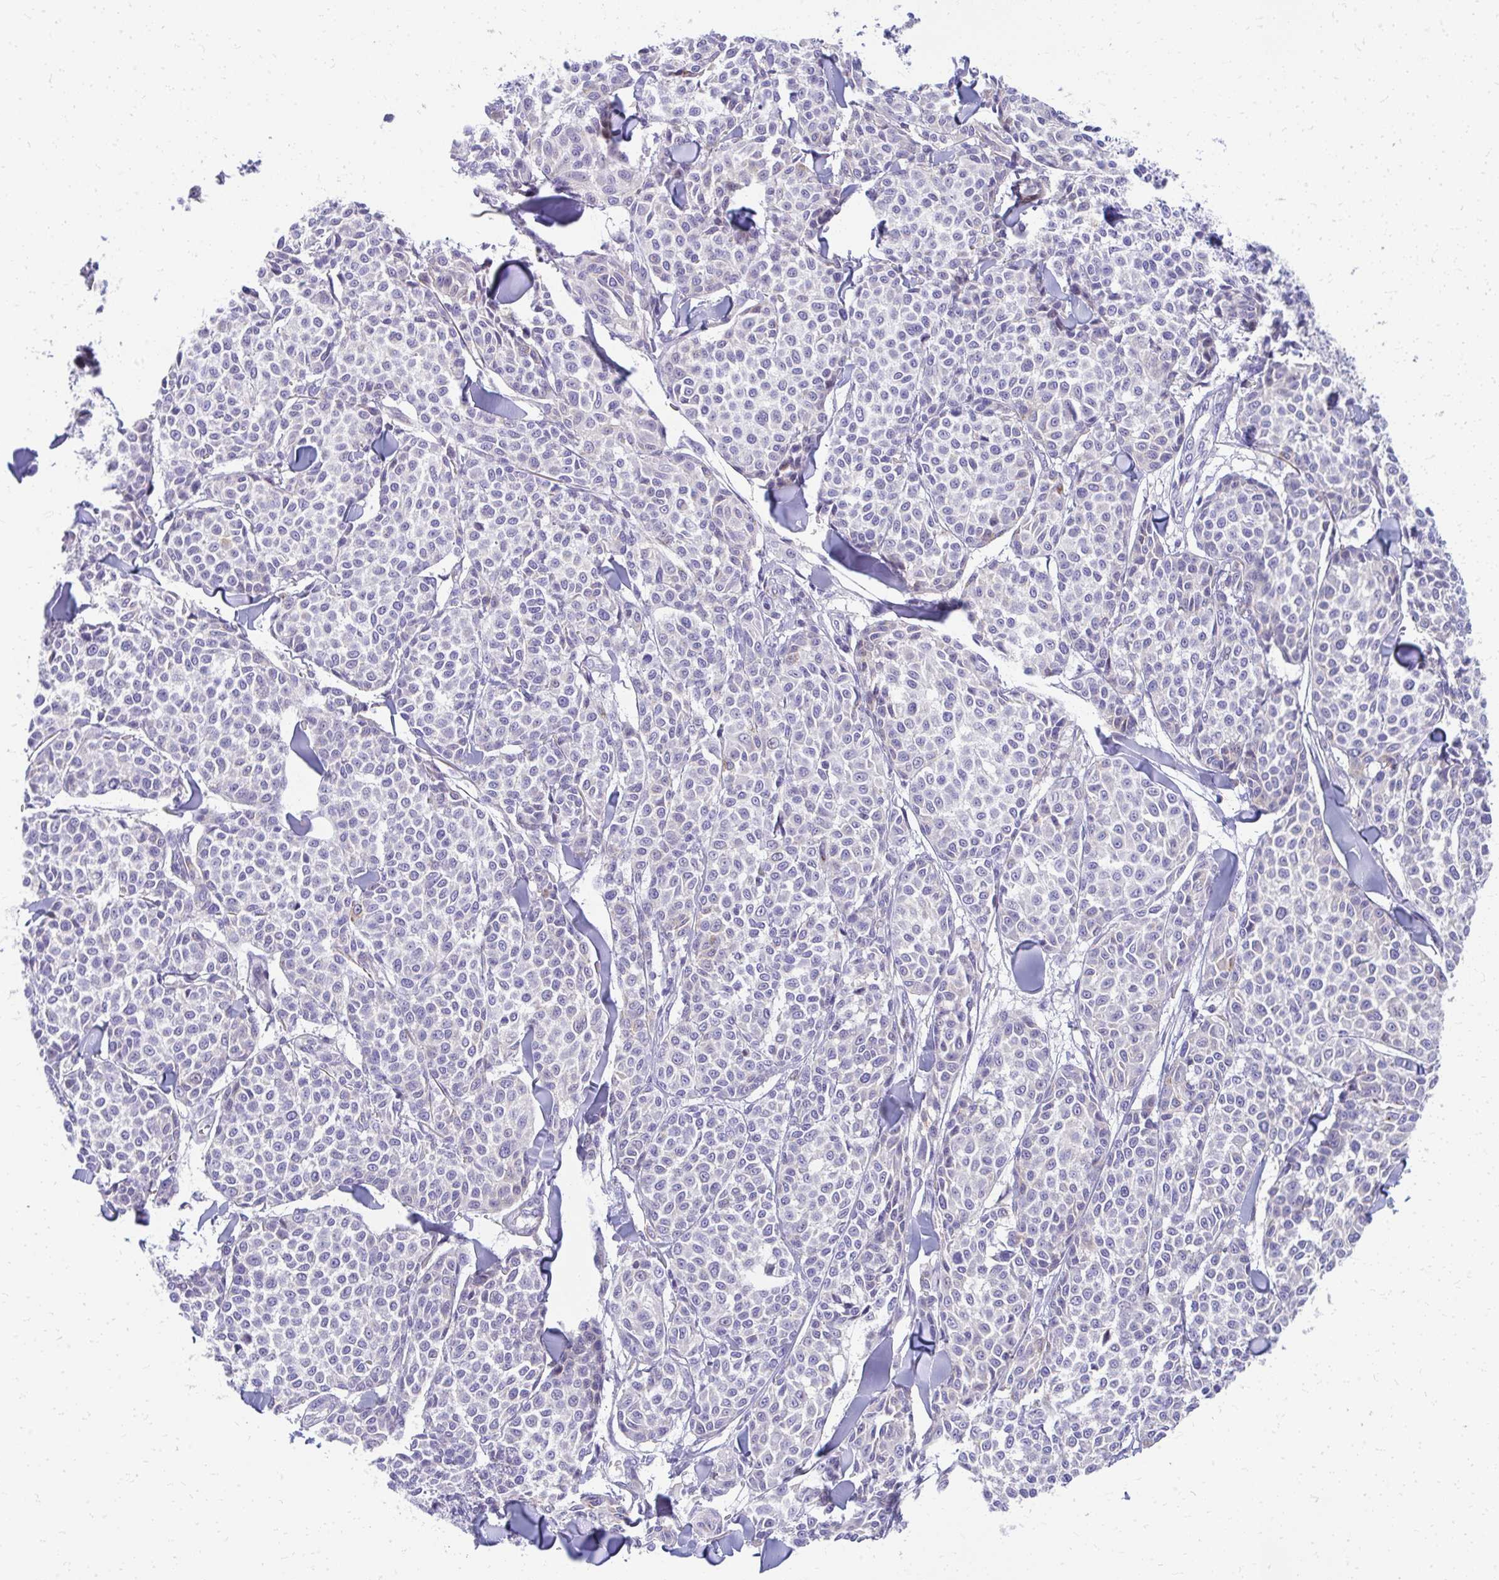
{"staining": {"intensity": "negative", "quantity": "none", "location": "none"}, "tissue": "melanoma", "cell_type": "Tumor cells", "image_type": "cancer", "snomed": [{"axis": "morphology", "description": "Malignant melanoma, NOS"}, {"axis": "topography", "description": "Skin"}], "caption": "Immunohistochemical staining of malignant melanoma exhibits no significant staining in tumor cells.", "gene": "IL37", "patient": {"sex": "male", "age": 46}}